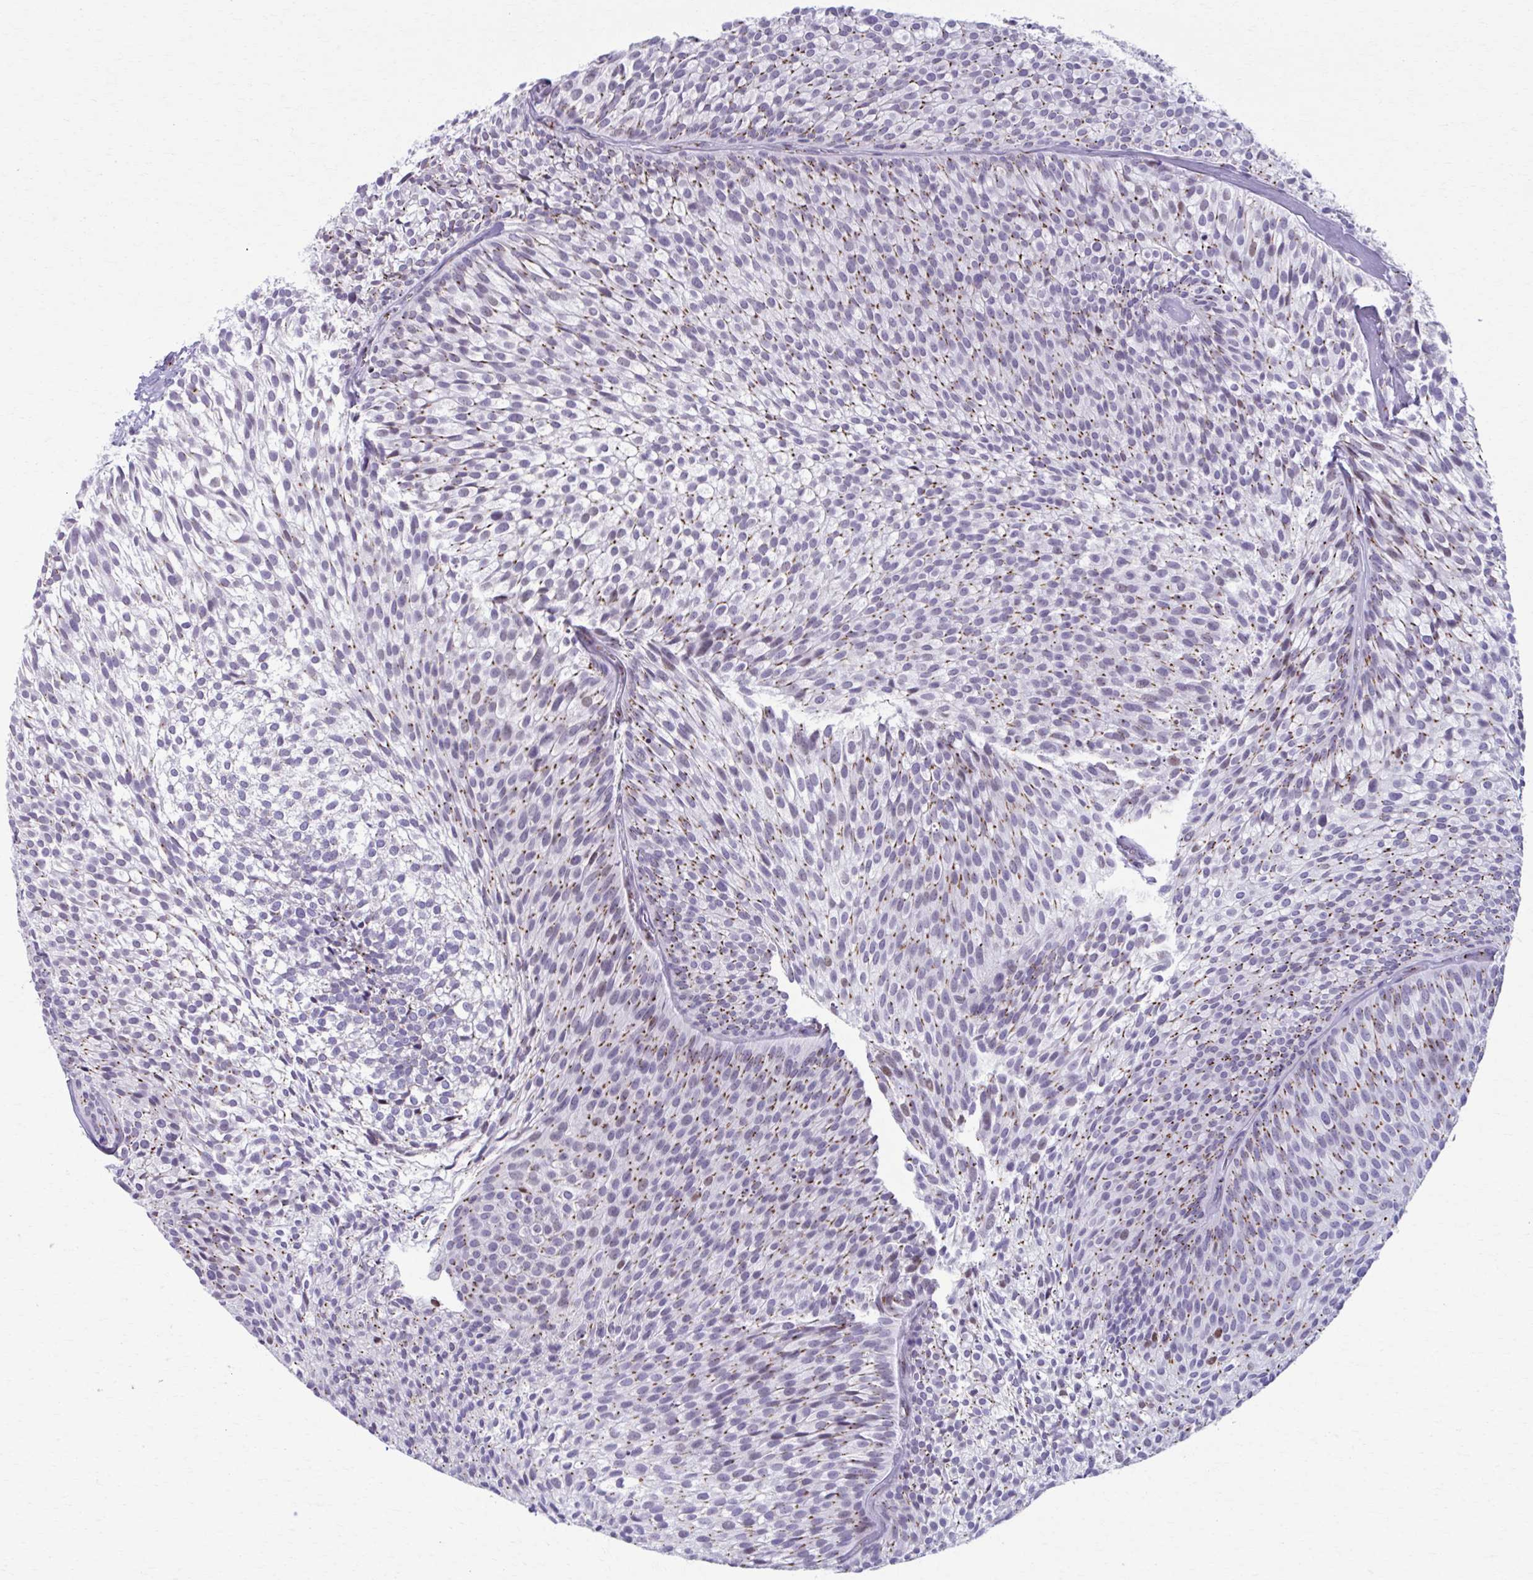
{"staining": {"intensity": "moderate", "quantity": "25%-75%", "location": "cytoplasmic/membranous"}, "tissue": "urothelial cancer", "cell_type": "Tumor cells", "image_type": "cancer", "snomed": [{"axis": "morphology", "description": "Urothelial carcinoma, Low grade"}, {"axis": "topography", "description": "Urinary bladder"}], "caption": "IHC histopathology image of urothelial carcinoma (low-grade) stained for a protein (brown), which displays medium levels of moderate cytoplasmic/membranous expression in about 25%-75% of tumor cells.", "gene": "ZNF682", "patient": {"sex": "male", "age": 91}}